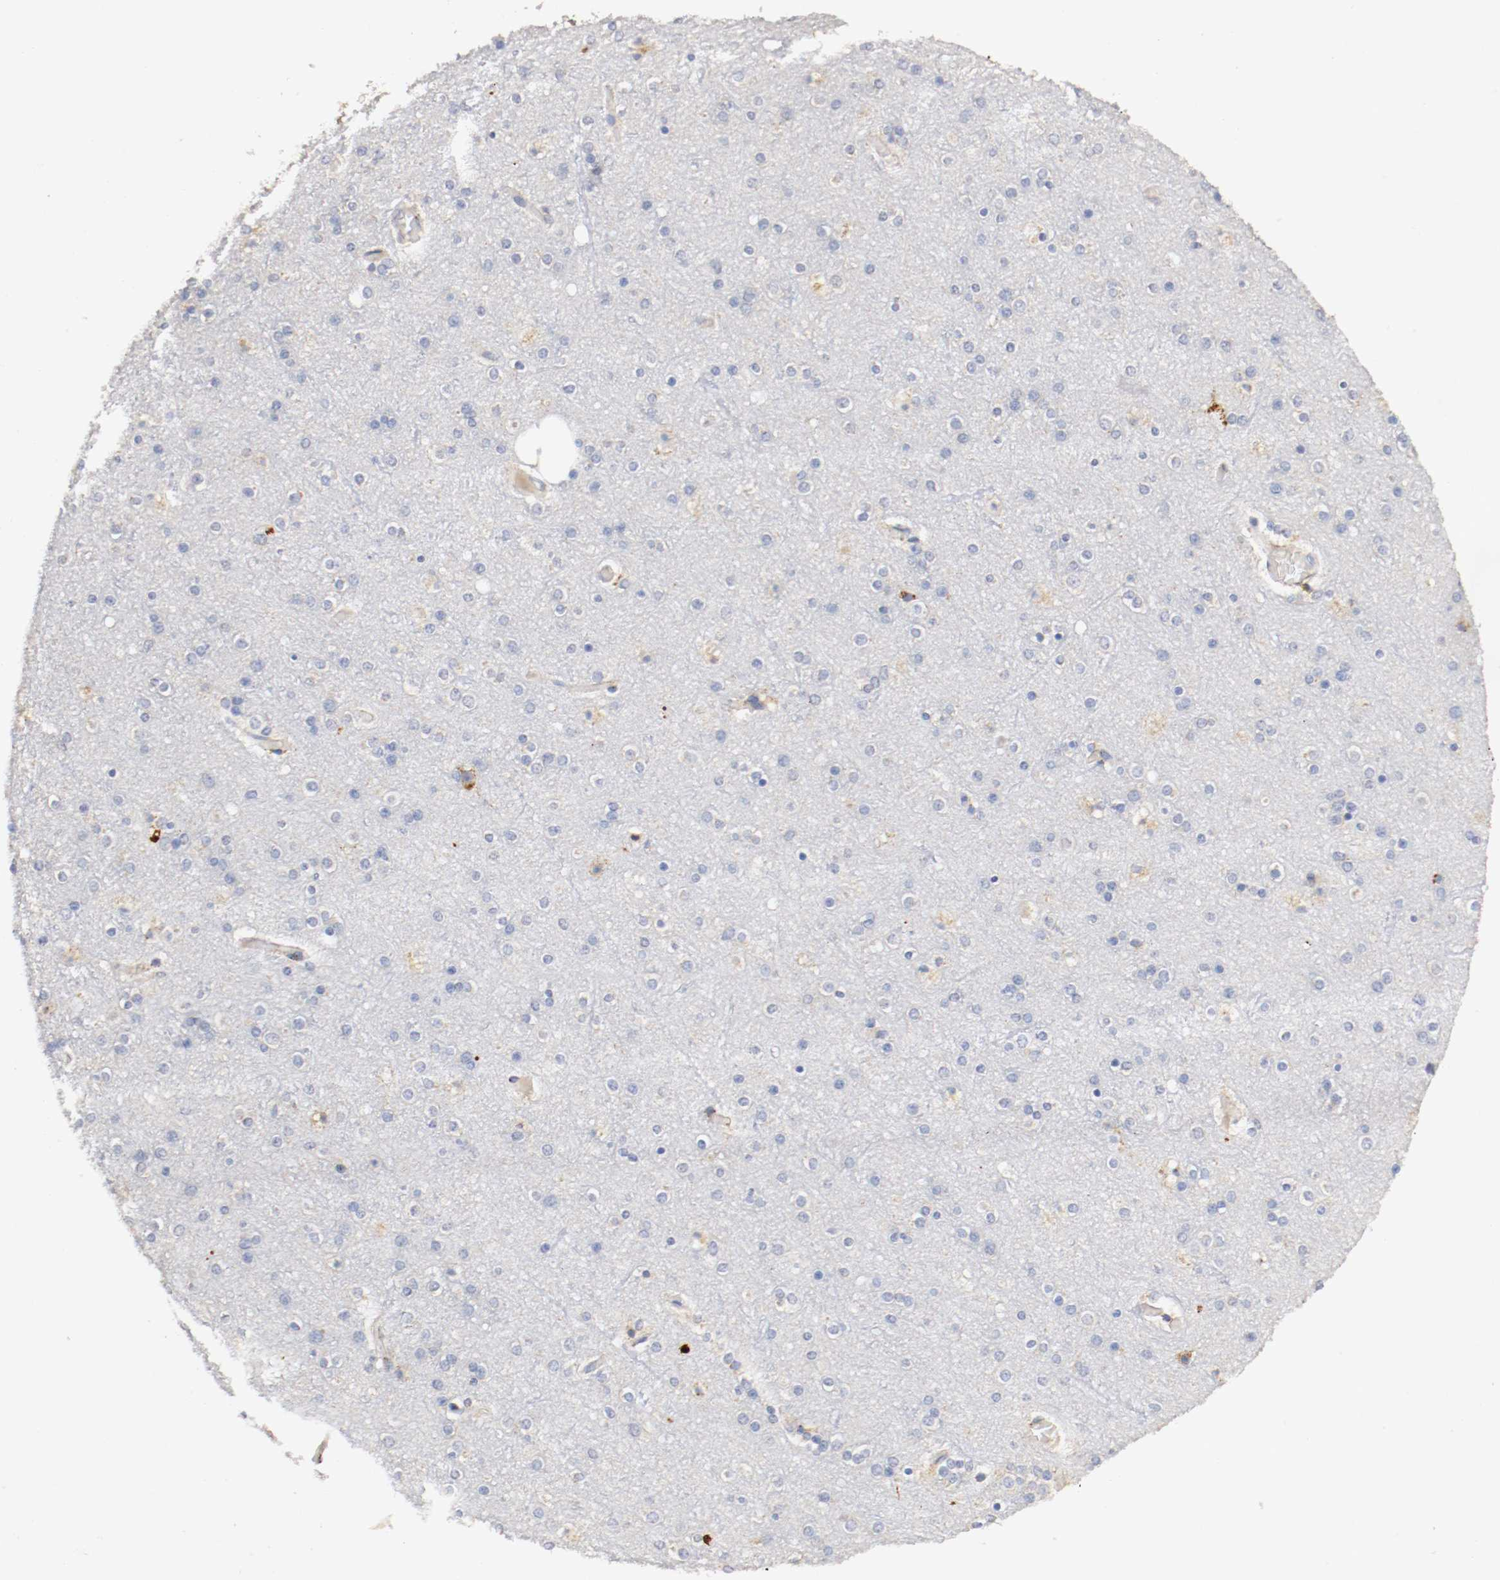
{"staining": {"intensity": "negative", "quantity": "none", "location": "none"}, "tissue": "cerebral cortex", "cell_type": "Endothelial cells", "image_type": "normal", "snomed": [{"axis": "morphology", "description": "Normal tissue, NOS"}, {"axis": "topography", "description": "Cerebral cortex"}], "caption": "Immunohistochemical staining of benign human cerebral cortex demonstrates no significant positivity in endothelial cells. (Stains: DAB (3,3'-diaminobenzidine) immunohistochemistry (IHC) with hematoxylin counter stain, Microscopy: brightfield microscopy at high magnification).", "gene": "TRAF2", "patient": {"sex": "female", "age": 54}}